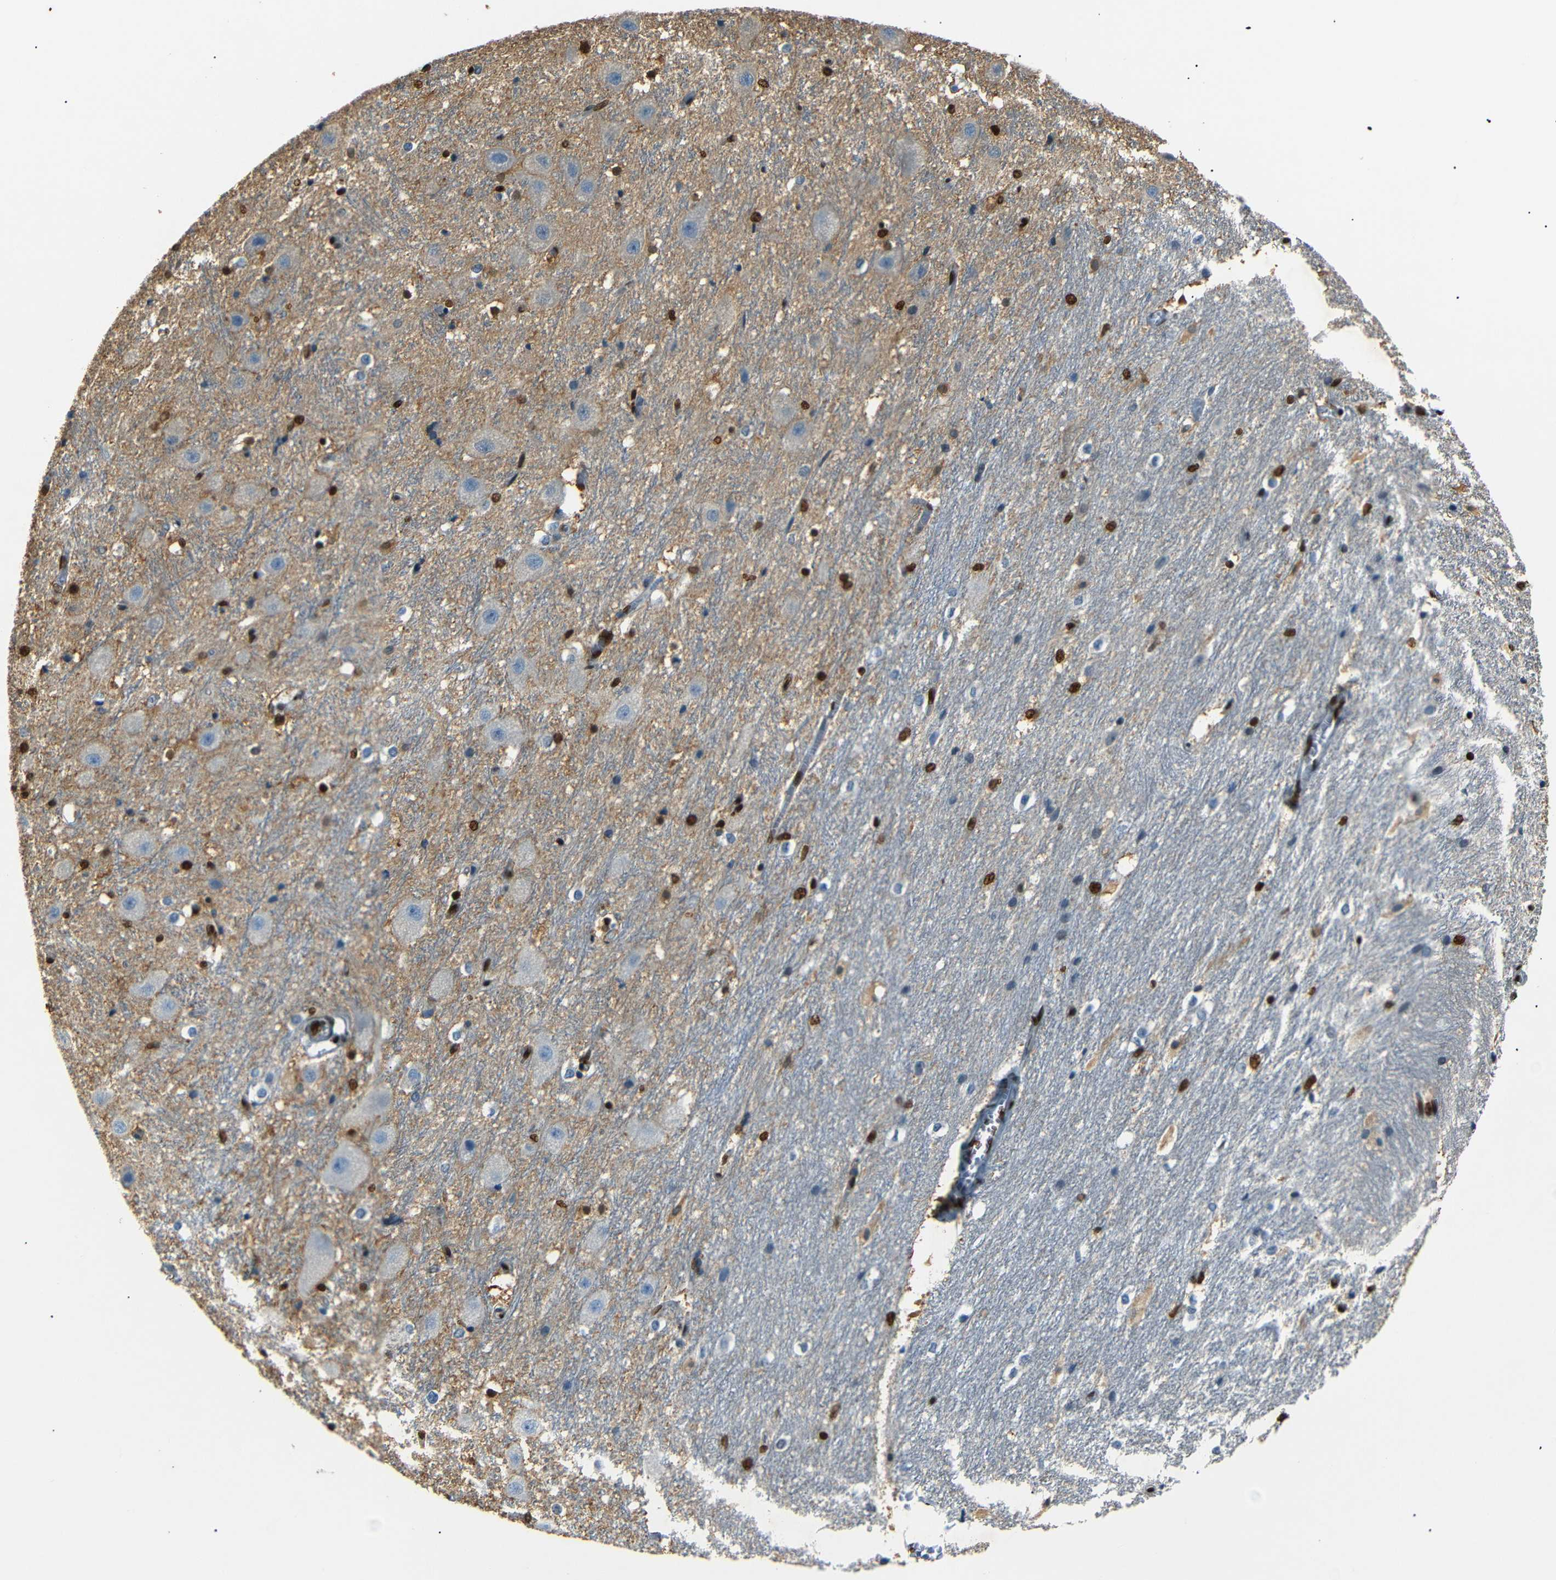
{"staining": {"intensity": "strong", "quantity": "25%-75%", "location": "nuclear"}, "tissue": "hippocampus", "cell_type": "Glial cells", "image_type": "normal", "snomed": [{"axis": "morphology", "description": "Normal tissue, NOS"}, {"axis": "topography", "description": "Hippocampus"}], "caption": "This photomicrograph exhibits benign hippocampus stained with IHC to label a protein in brown. The nuclear of glial cells show strong positivity for the protein. Nuclei are counter-stained blue.", "gene": "HMGN1", "patient": {"sex": "female", "age": 19}}